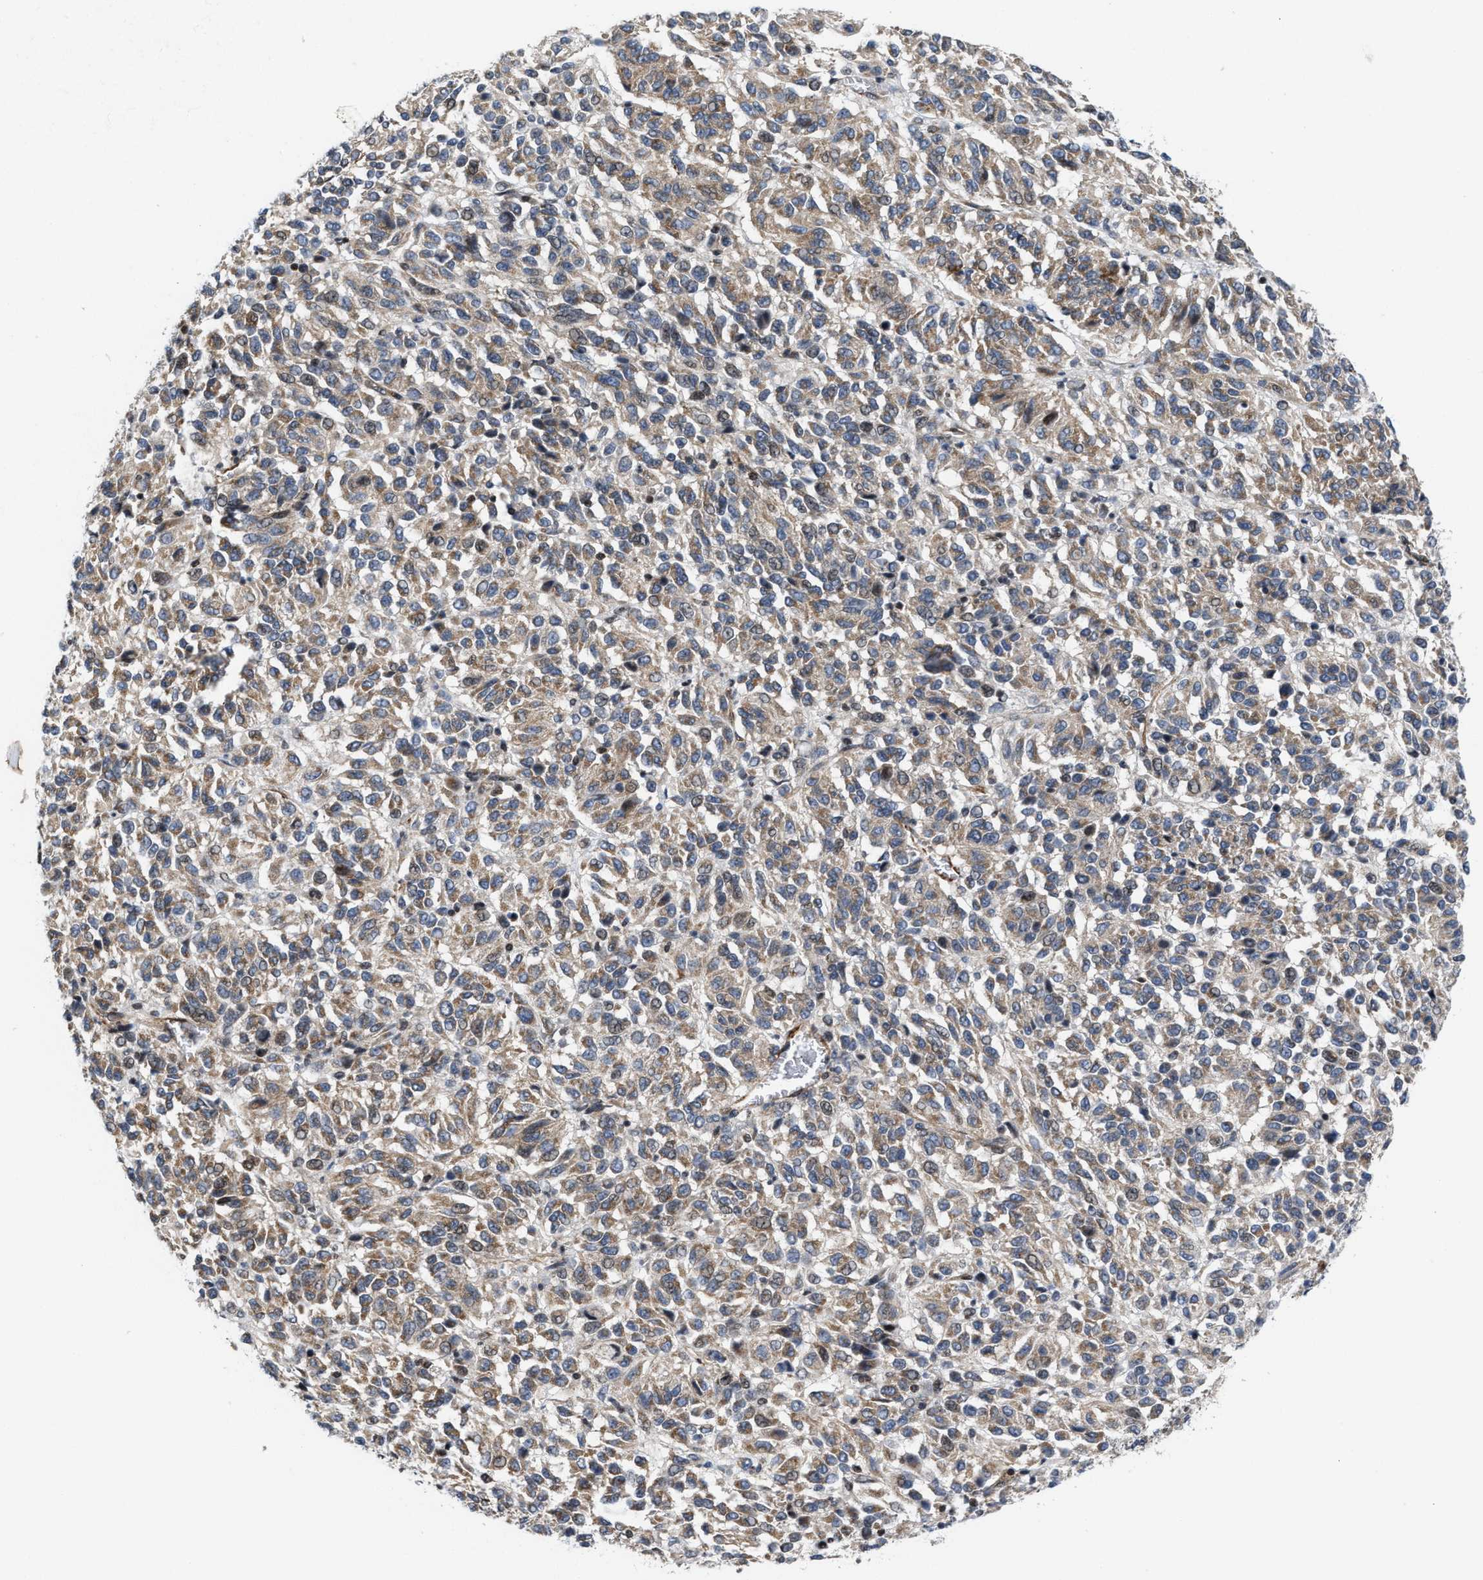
{"staining": {"intensity": "weak", "quantity": ">75%", "location": "cytoplasmic/membranous"}, "tissue": "melanoma", "cell_type": "Tumor cells", "image_type": "cancer", "snomed": [{"axis": "morphology", "description": "Malignant melanoma, Metastatic site"}, {"axis": "topography", "description": "Lung"}], "caption": "Melanoma tissue reveals weak cytoplasmic/membranous expression in approximately >75% of tumor cells, visualized by immunohistochemistry.", "gene": "TGFB1I1", "patient": {"sex": "male", "age": 64}}